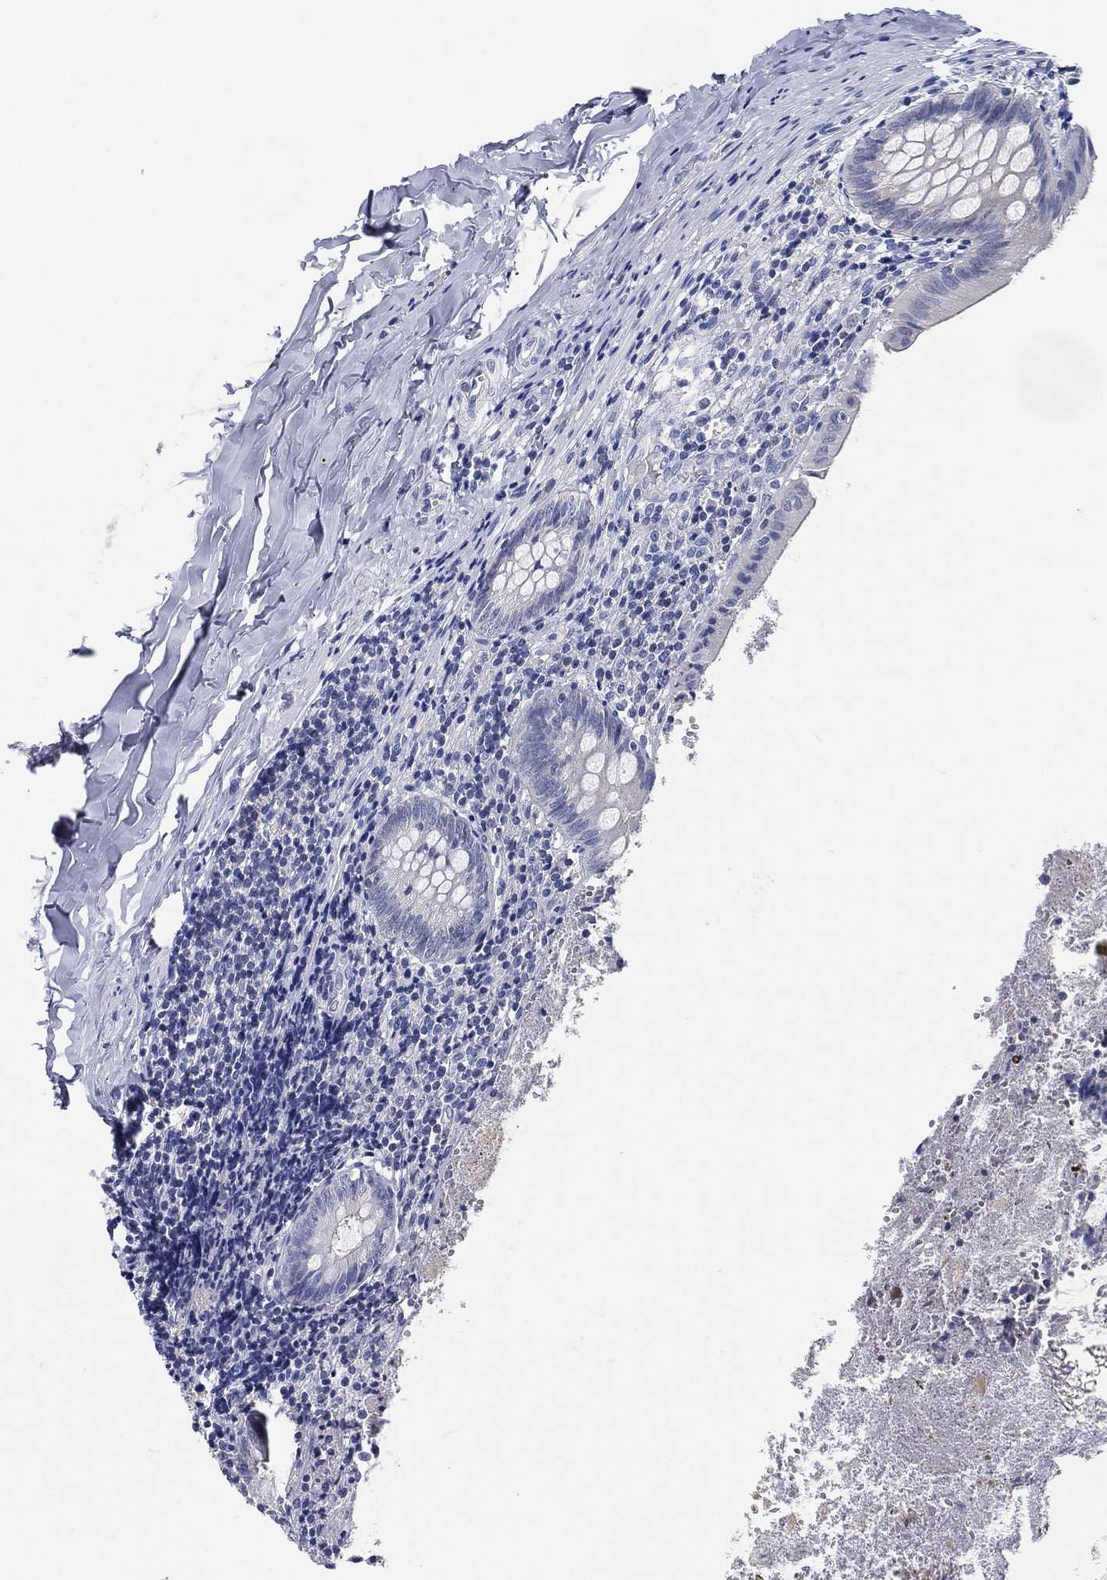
{"staining": {"intensity": "negative", "quantity": "none", "location": "none"}, "tissue": "appendix", "cell_type": "Glandular cells", "image_type": "normal", "snomed": [{"axis": "morphology", "description": "Normal tissue, NOS"}, {"axis": "topography", "description": "Appendix"}], "caption": "An immunohistochemistry (IHC) photomicrograph of normal appendix is shown. There is no staining in glandular cells of appendix. The staining was performed using DAB (3,3'-diaminobenzidine) to visualize the protein expression in brown, while the nuclei were stained in blue with hematoxylin (Magnification: 20x).", "gene": "C5orf46", "patient": {"sex": "female", "age": 23}}